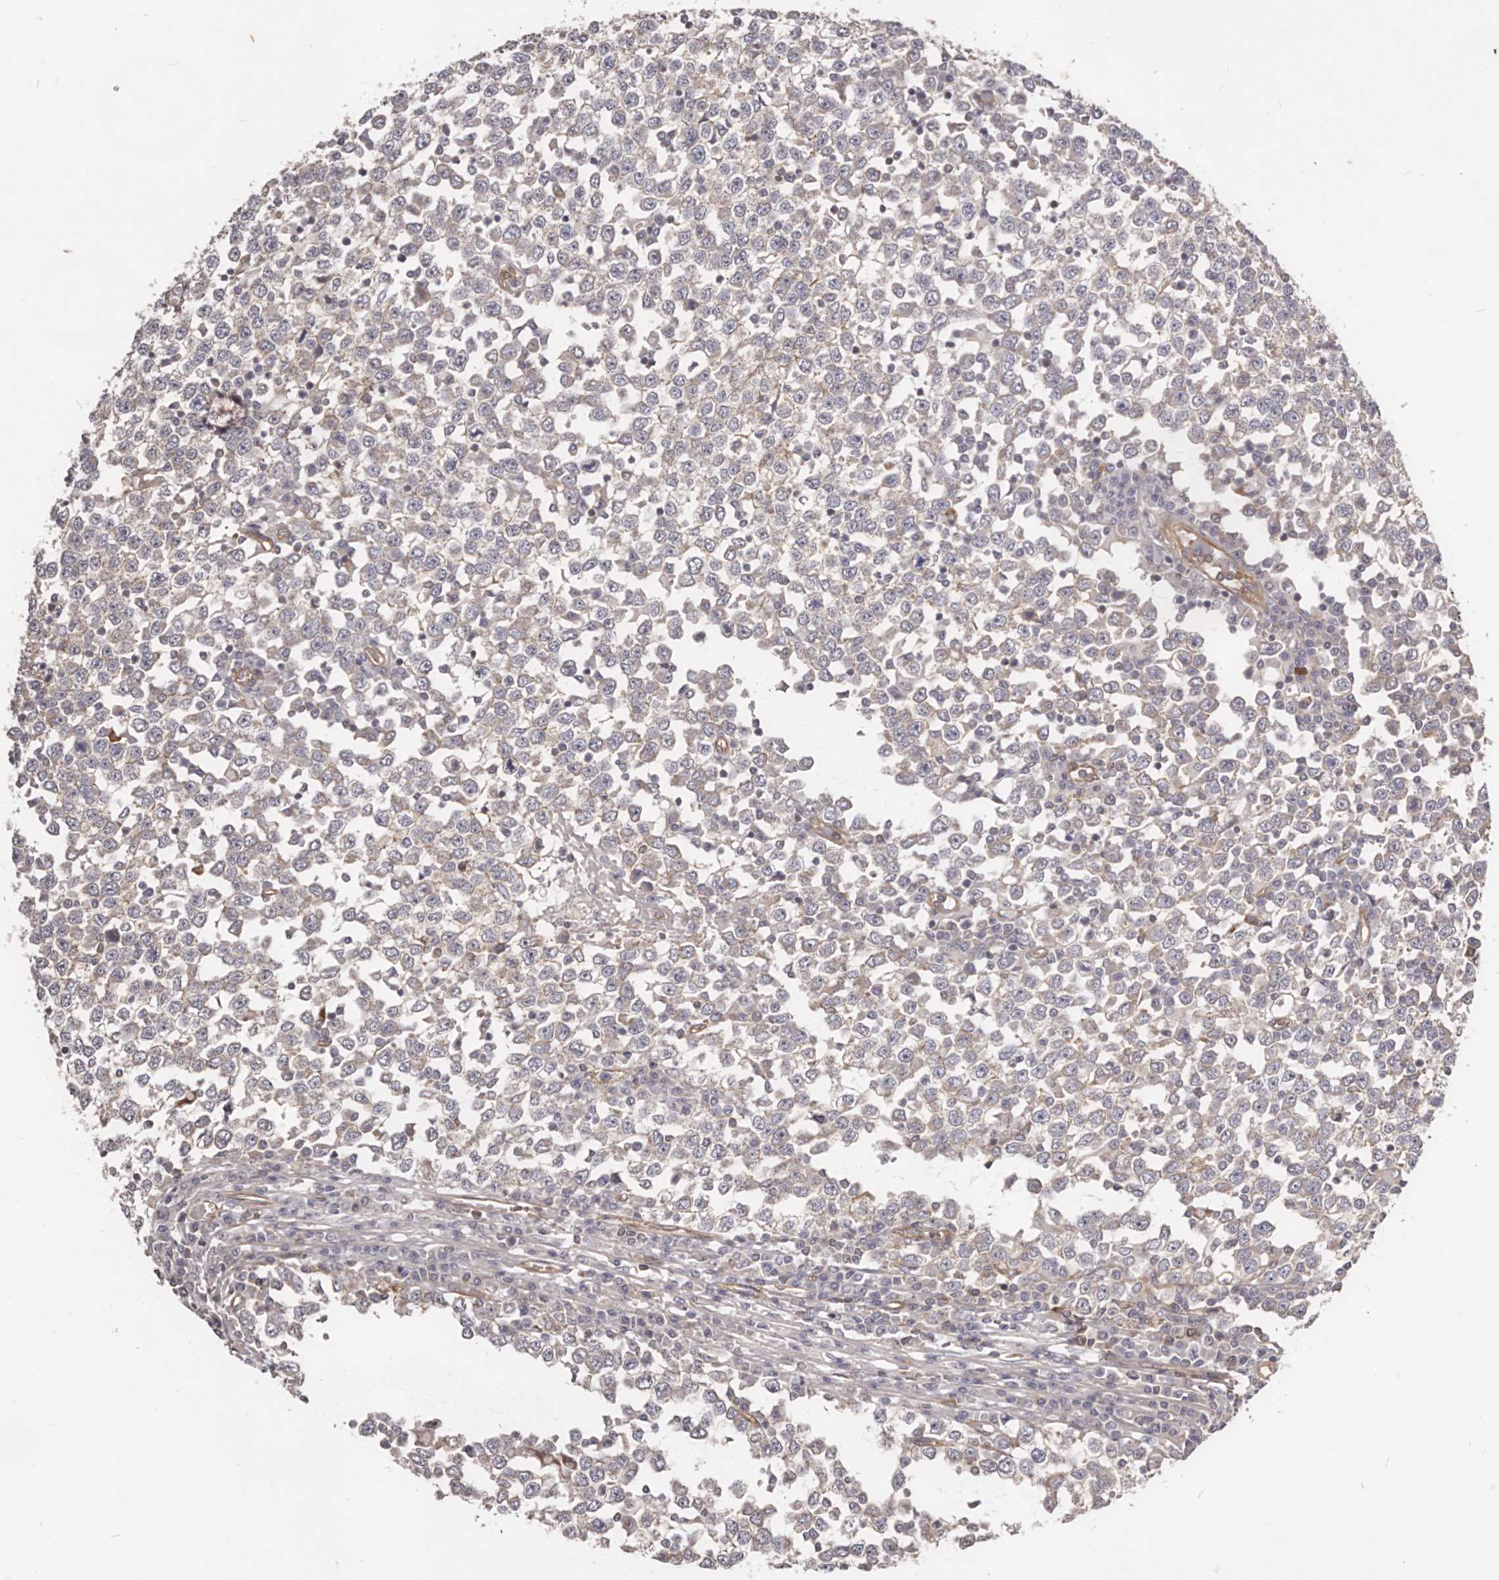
{"staining": {"intensity": "negative", "quantity": "none", "location": "none"}, "tissue": "testis cancer", "cell_type": "Tumor cells", "image_type": "cancer", "snomed": [{"axis": "morphology", "description": "Seminoma, NOS"}, {"axis": "topography", "description": "Testis"}], "caption": "The photomicrograph displays no significant expression in tumor cells of seminoma (testis).", "gene": "DMRT2", "patient": {"sex": "male", "age": 65}}